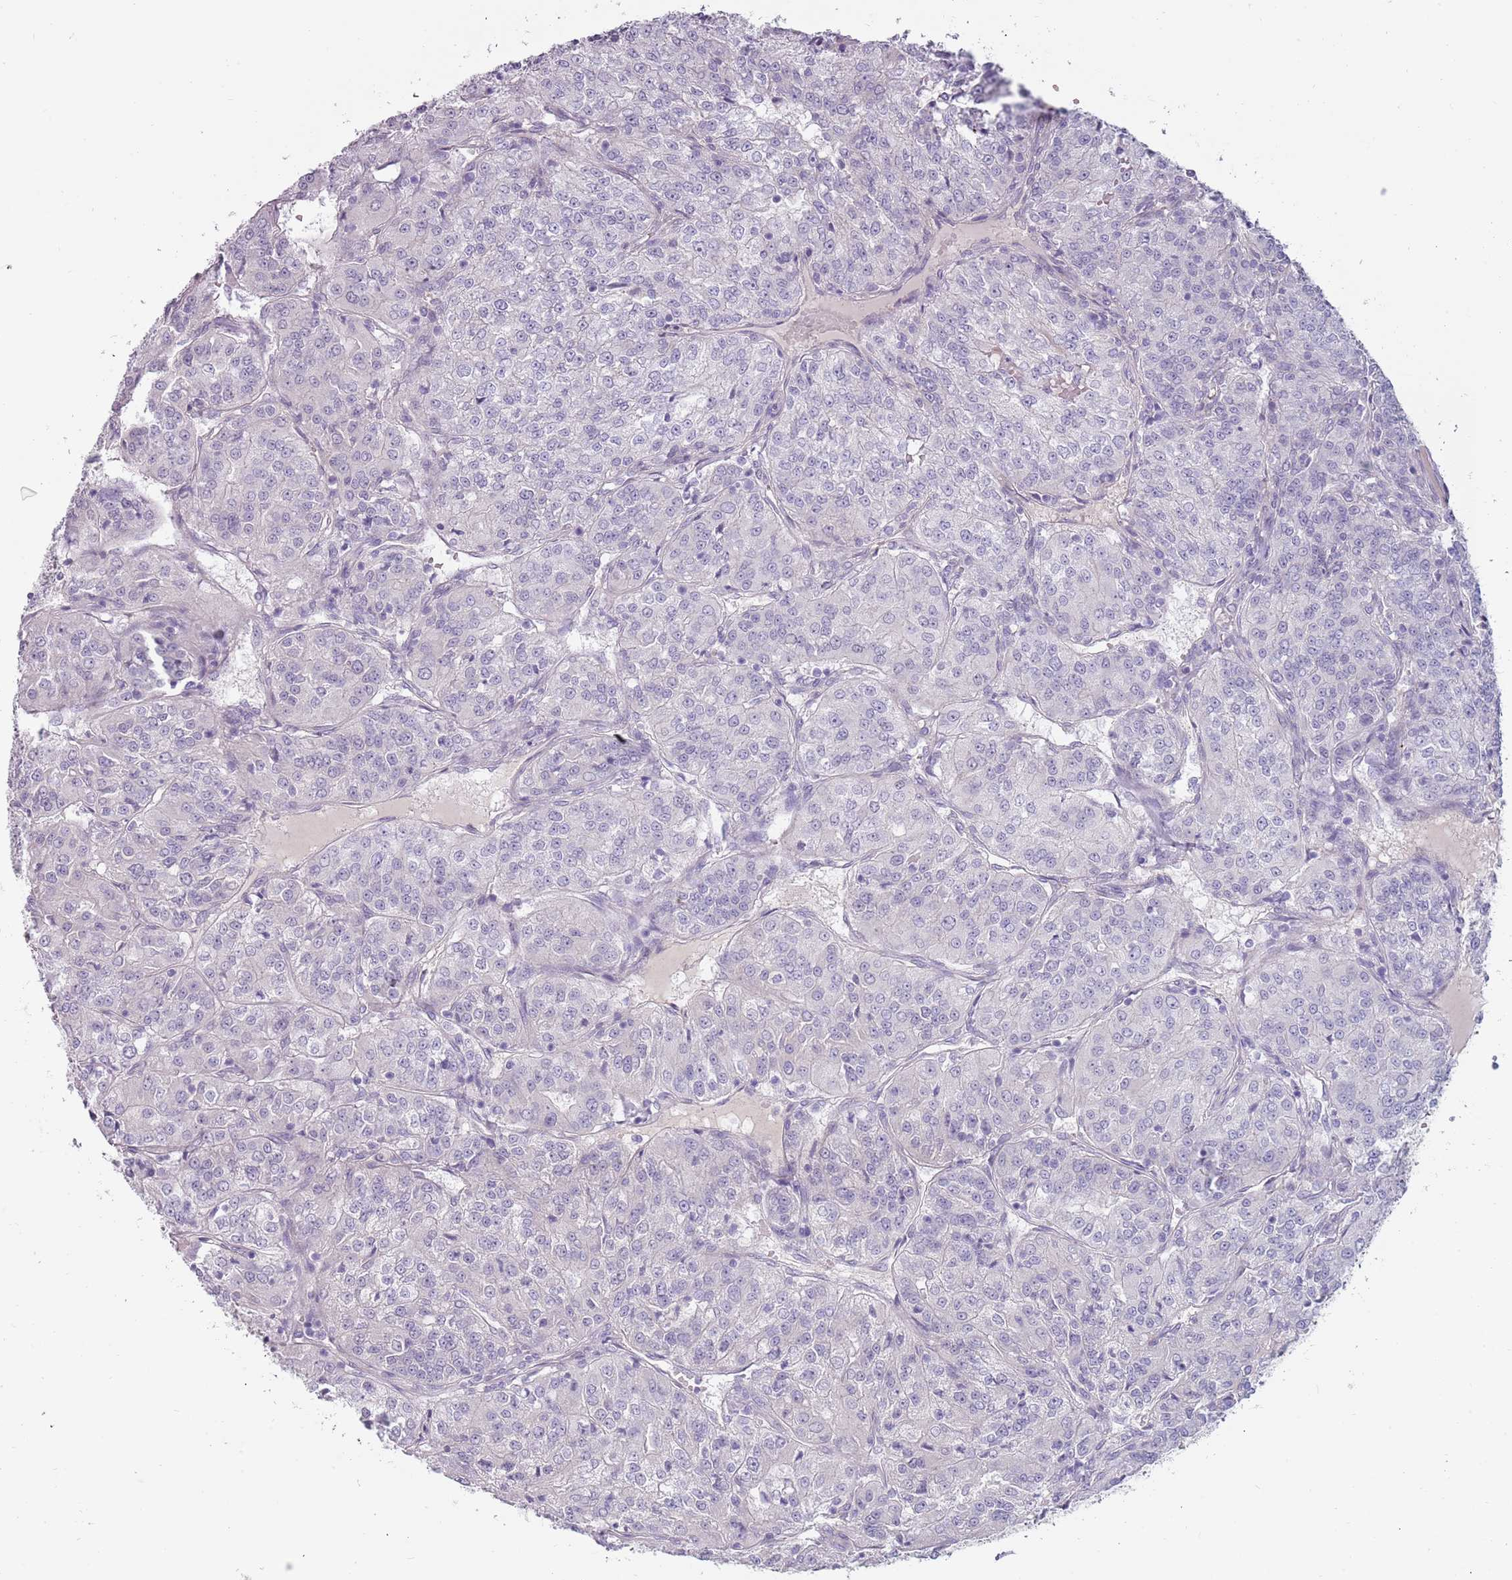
{"staining": {"intensity": "negative", "quantity": "none", "location": "none"}, "tissue": "renal cancer", "cell_type": "Tumor cells", "image_type": "cancer", "snomed": [{"axis": "morphology", "description": "Adenocarcinoma, NOS"}, {"axis": "topography", "description": "Kidney"}], "caption": "The micrograph shows no staining of tumor cells in renal cancer (adenocarcinoma).", "gene": "RFX2", "patient": {"sex": "female", "age": 63}}